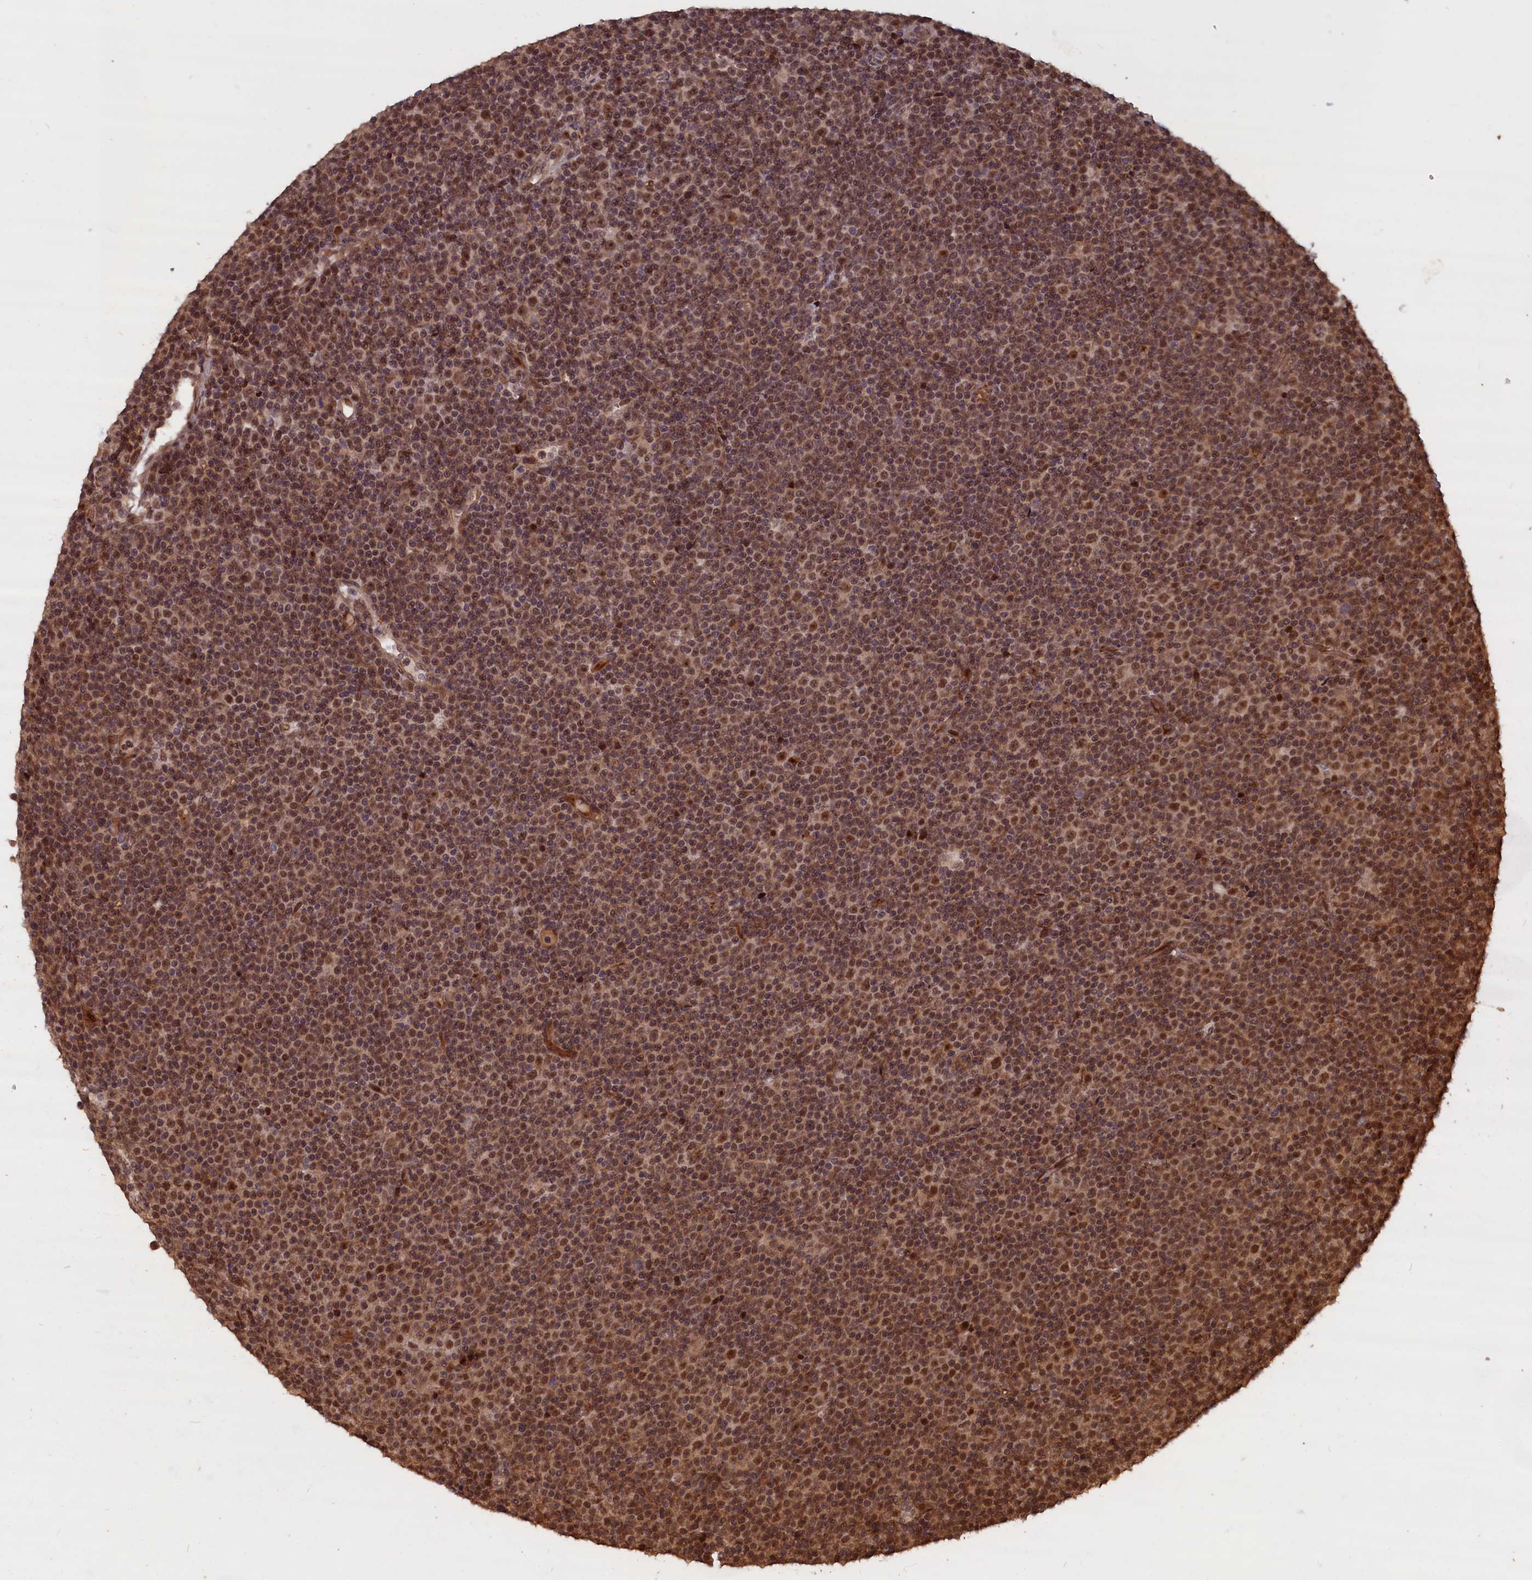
{"staining": {"intensity": "moderate", "quantity": ">75%", "location": "cytoplasmic/membranous,nuclear"}, "tissue": "lymphoma", "cell_type": "Tumor cells", "image_type": "cancer", "snomed": [{"axis": "morphology", "description": "Malignant lymphoma, non-Hodgkin's type, Low grade"}, {"axis": "topography", "description": "Lymph node"}], "caption": "The photomicrograph exhibits immunohistochemical staining of lymphoma. There is moderate cytoplasmic/membranous and nuclear staining is seen in about >75% of tumor cells.", "gene": "HIF3A", "patient": {"sex": "female", "age": 67}}